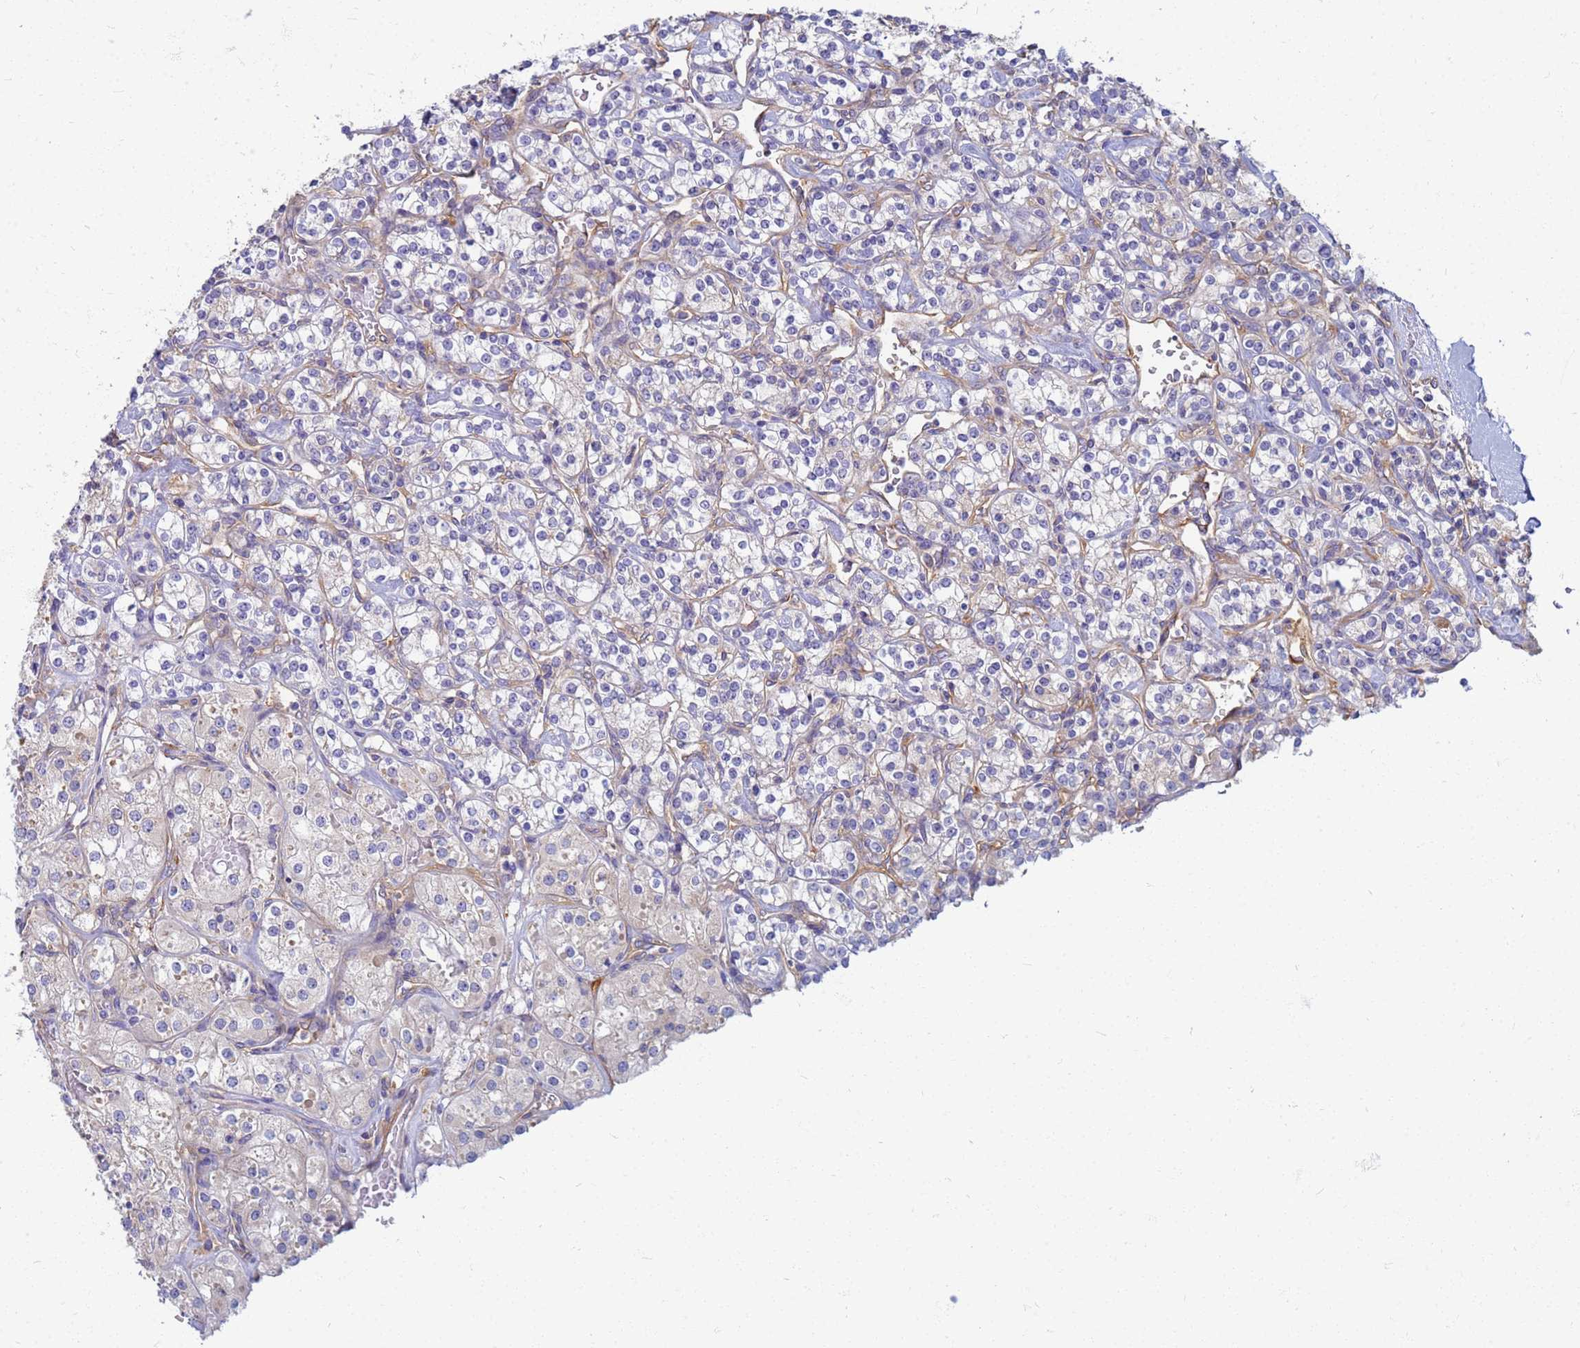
{"staining": {"intensity": "negative", "quantity": "none", "location": "none"}, "tissue": "renal cancer", "cell_type": "Tumor cells", "image_type": "cancer", "snomed": [{"axis": "morphology", "description": "Adenocarcinoma, NOS"}, {"axis": "topography", "description": "Kidney"}], "caption": "DAB (3,3'-diaminobenzidine) immunohistochemical staining of human adenocarcinoma (renal) shows no significant expression in tumor cells. Brightfield microscopy of IHC stained with DAB (3,3'-diaminobenzidine) (brown) and hematoxylin (blue), captured at high magnification.", "gene": "EEA1", "patient": {"sex": "male", "age": 77}}